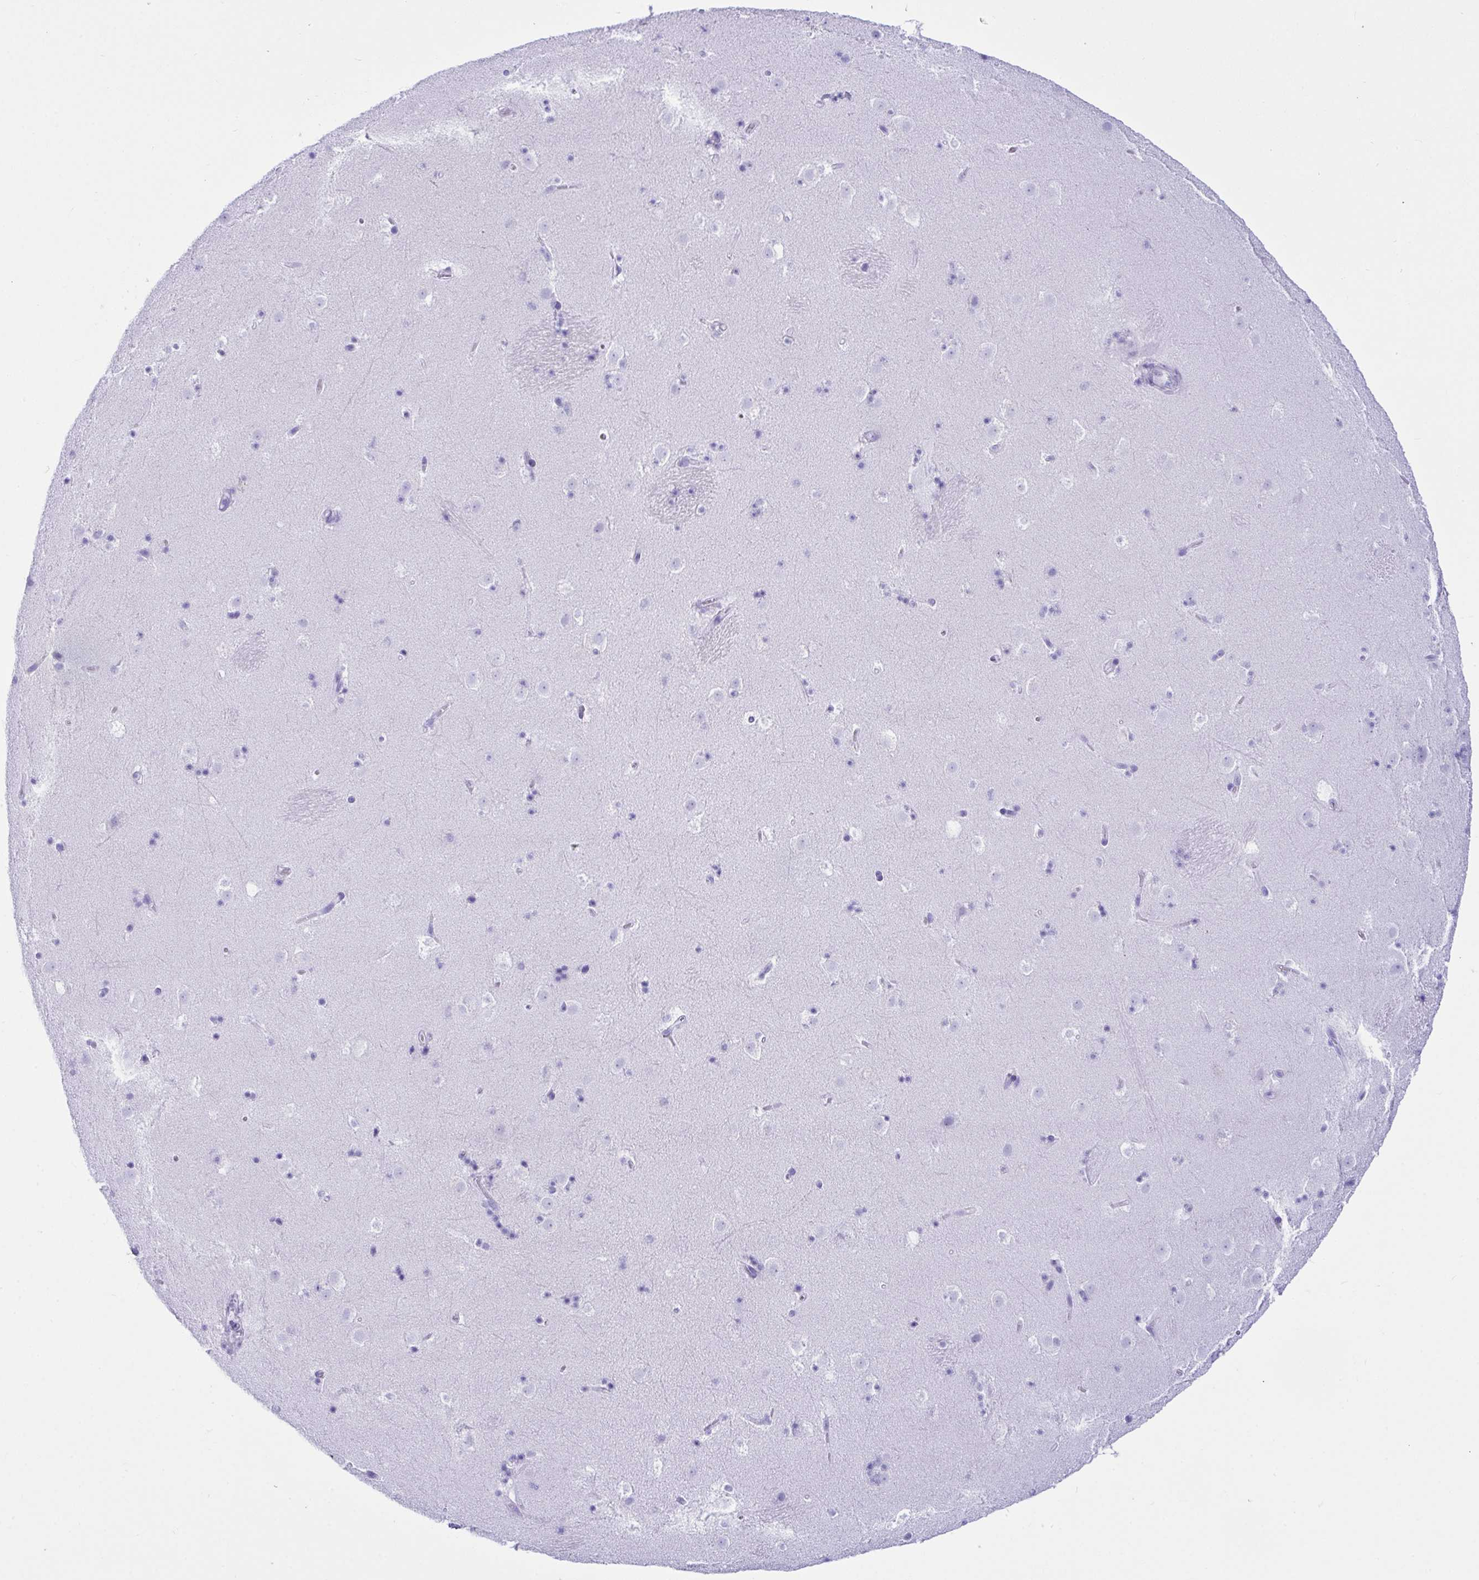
{"staining": {"intensity": "negative", "quantity": "none", "location": "none"}, "tissue": "caudate", "cell_type": "Glial cells", "image_type": "normal", "snomed": [{"axis": "morphology", "description": "Normal tissue, NOS"}, {"axis": "topography", "description": "Lateral ventricle wall"}], "caption": "High power microscopy histopathology image of an immunohistochemistry (IHC) histopathology image of benign caudate, revealing no significant staining in glial cells. Brightfield microscopy of IHC stained with DAB (brown) and hematoxylin (blue), captured at high magnification.", "gene": "BEST4", "patient": {"sex": "male", "age": 37}}